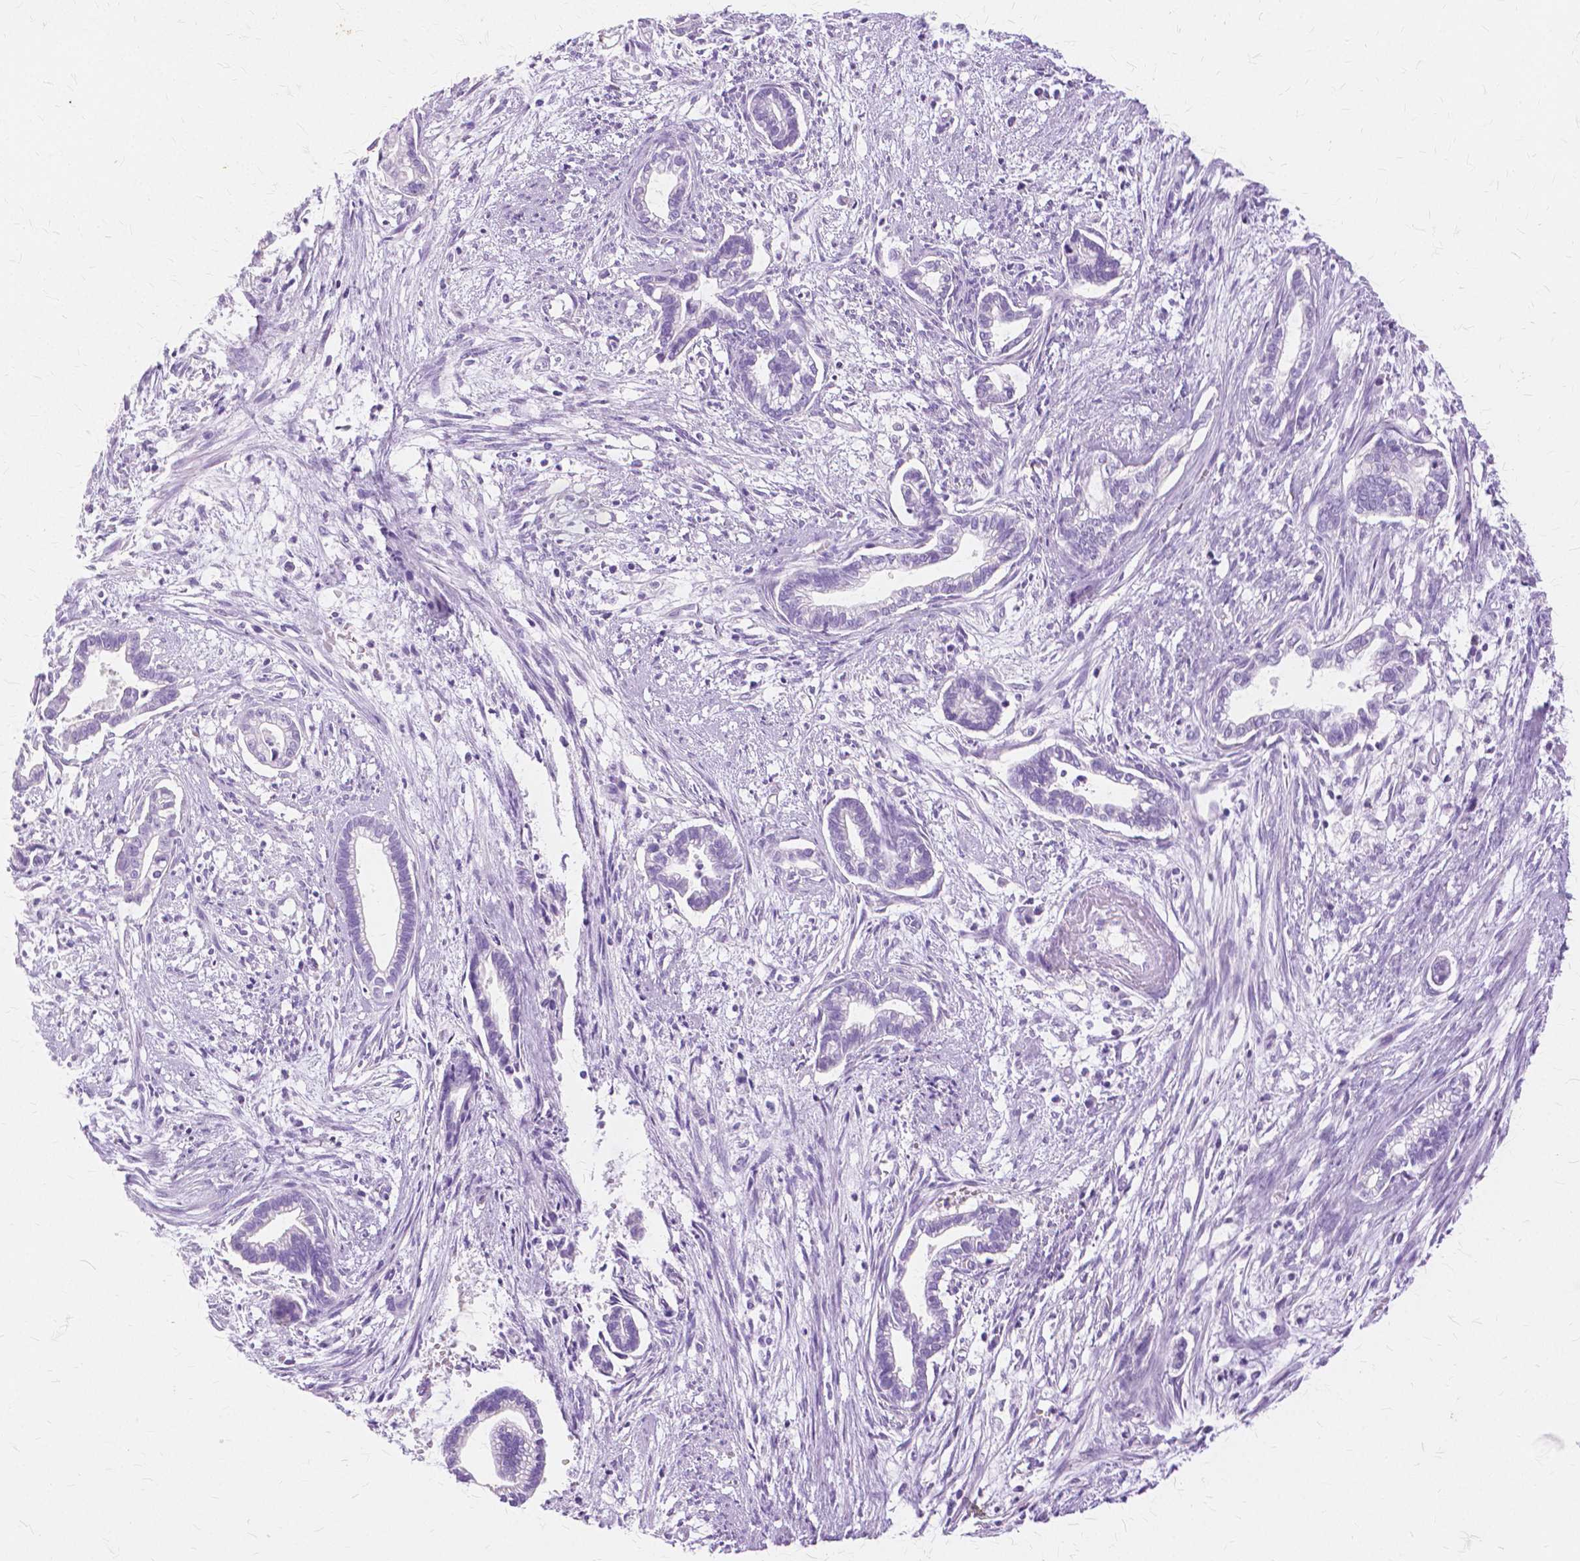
{"staining": {"intensity": "negative", "quantity": "none", "location": "none"}, "tissue": "cervical cancer", "cell_type": "Tumor cells", "image_type": "cancer", "snomed": [{"axis": "morphology", "description": "Adenocarcinoma, NOS"}, {"axis": "topography", "description": "Cervix"}], "caption": "Protein analysis of cervical cancer (adenocarcinoma) demonstrates no significant staining in tumor cells.", "gene": "TGM1", "patient": {"sex": "female", "age": 62}}